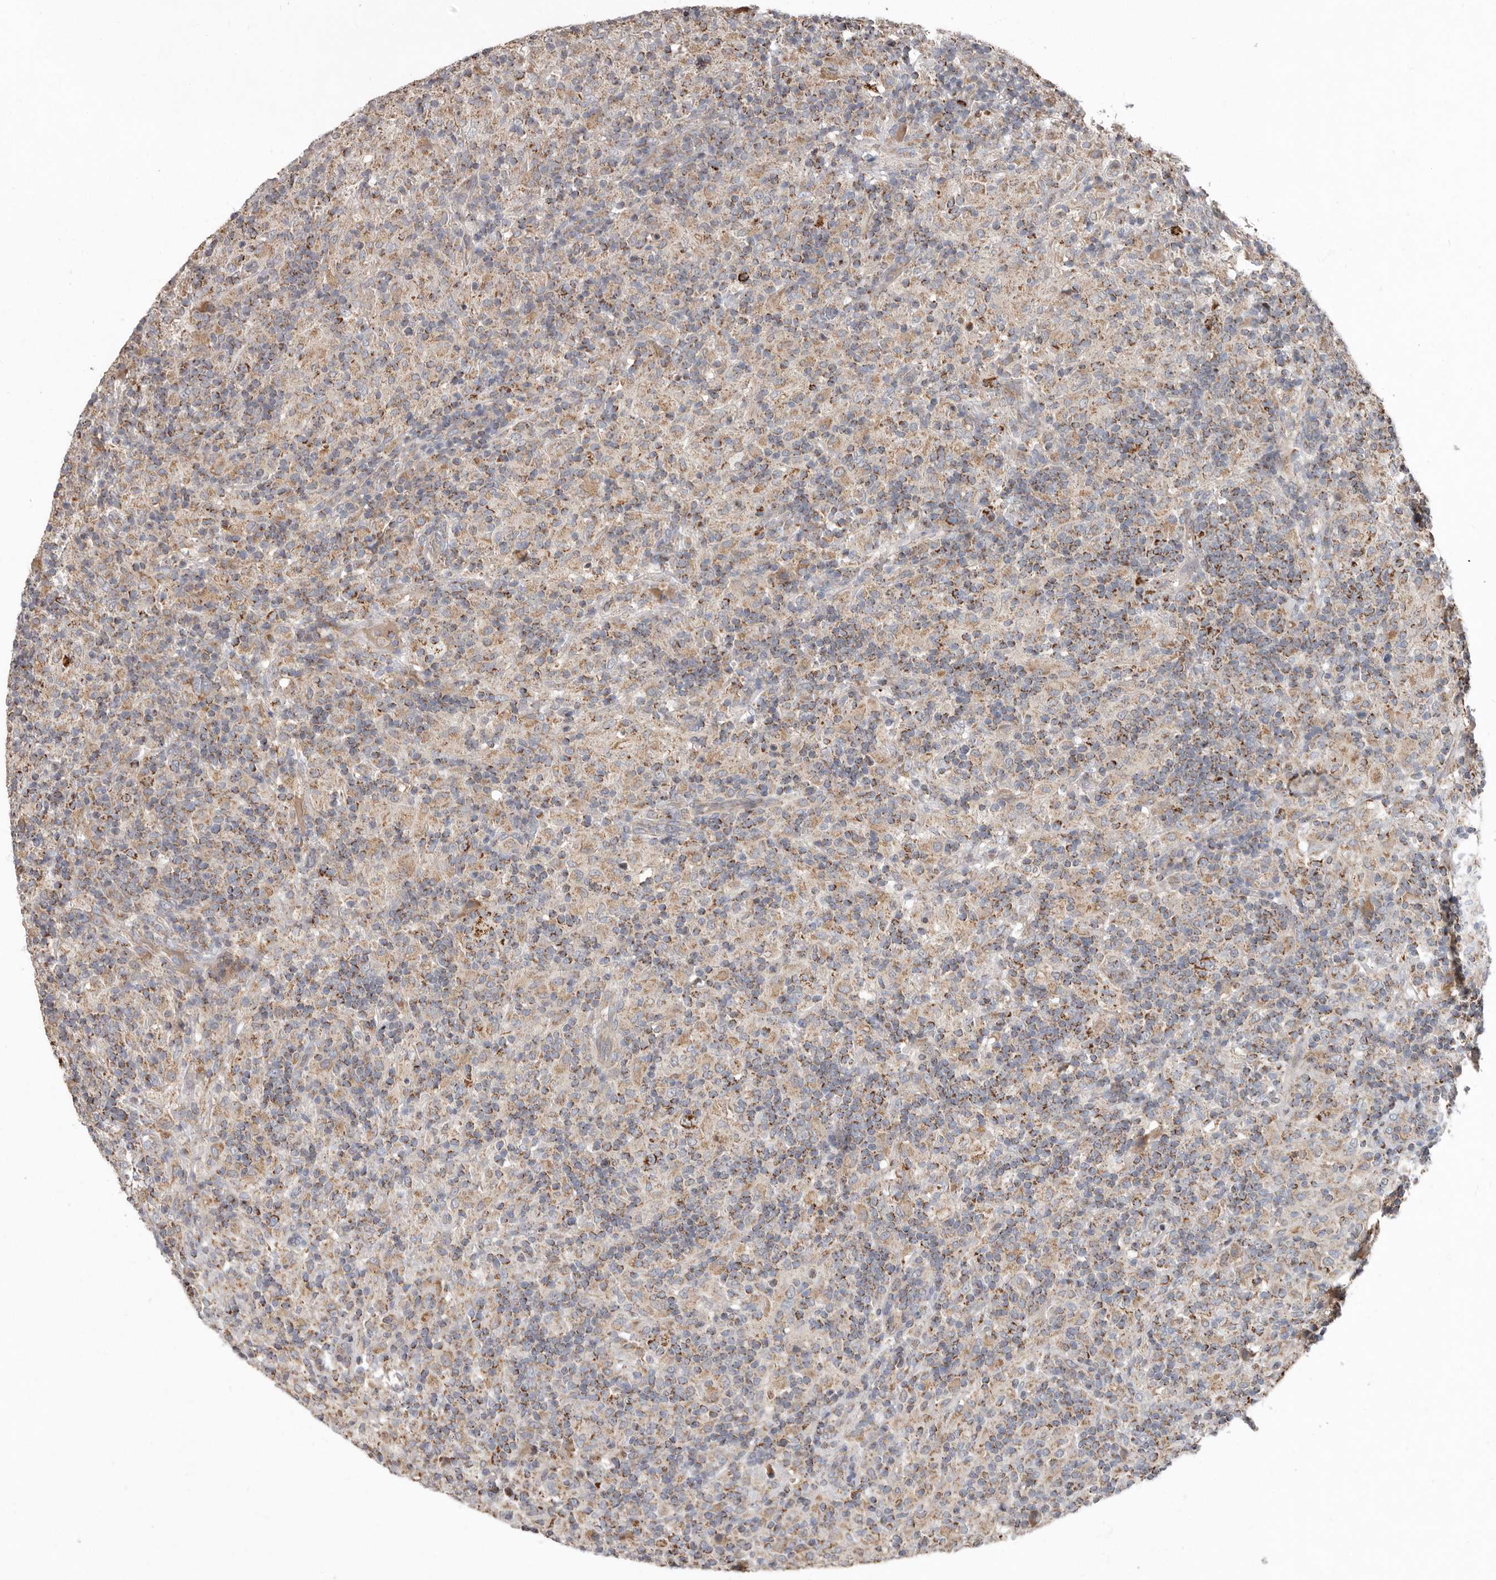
{"staining": {"intensity": "moderate", "quantity": ">75%", "location": "cytoplasmic/membranous"}, "tissue": "lymphoma", "cell_type": "Tumor cells", "image_type": "cancer", "snomed": [{"axis": "morphology", "description": "Hodgkin's disease, NOS"}, {"axis": "topography", "description": "Lymph node"}], "caption": "Immunohistochemical staining of human lymphoma exhibits moderate cytoplasmic/membranous protein staining in approximately >75% of tumor cells.", "gene": "KIF26B", "patient": {"sex": "male", "age": 70}}